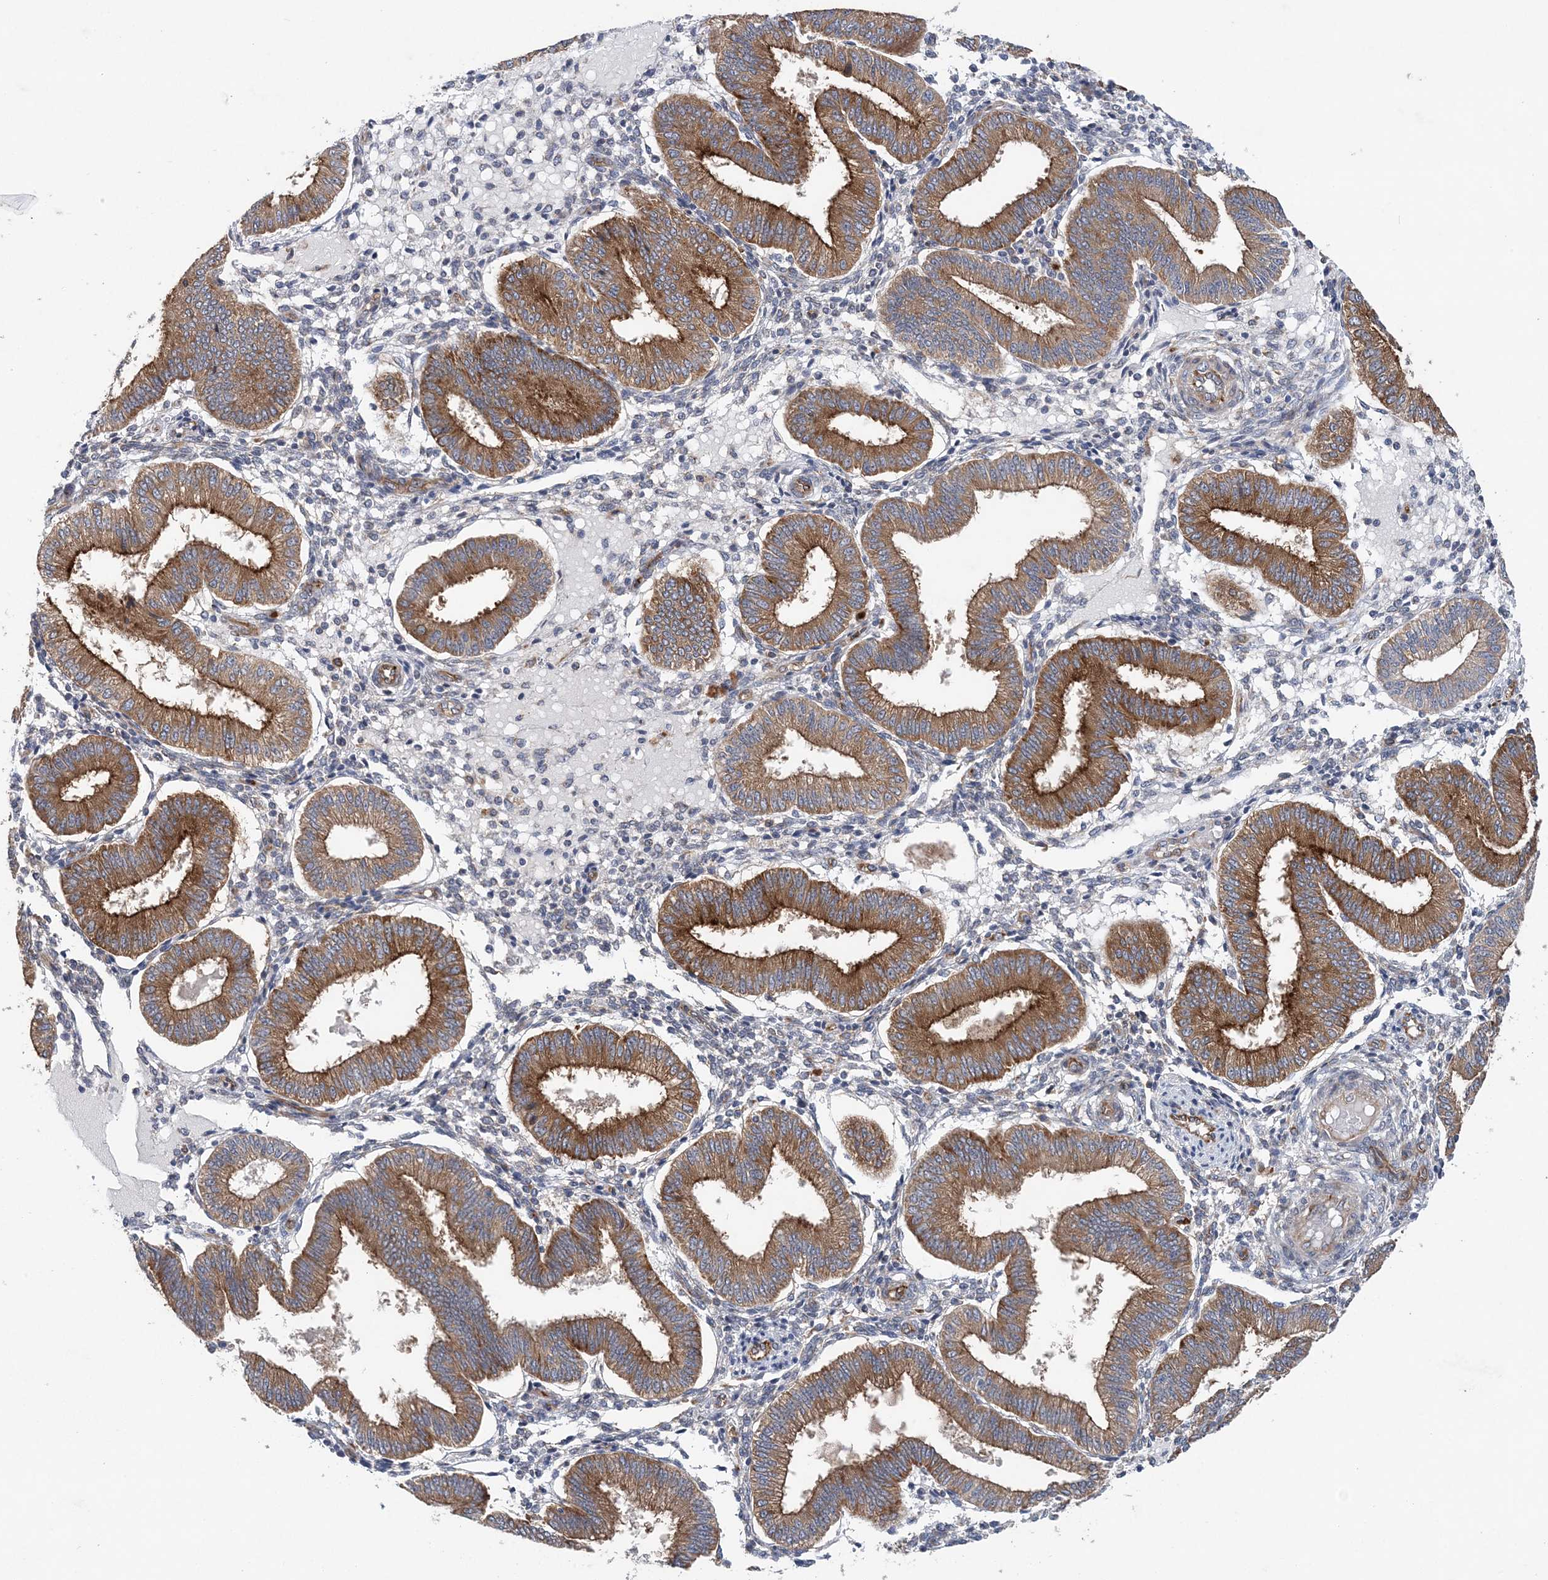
{"staining": {"intensity": "moderate", "quantity": "<25%", "location": "cytoplasmic/membranous"}, "tissue": "endometrium", "cell_type": "Cells in endometrial stroma", "image_type": "normal", "snomed": [{"axis": "morphology", "description": "Normal tissue, NOS"}, {"axis": "topography", "description": "Endometrium"}], "caption": "An immunohistochemistry (IHC) micrograph of normal tissue is shown. Protein staining in brown labels moderate cytoplasmic/membranous positivity in endometrium within cells in endometrial stroma.", "gene": "PTTG1IP", "patient": {"sex": "female", "age": 39}}